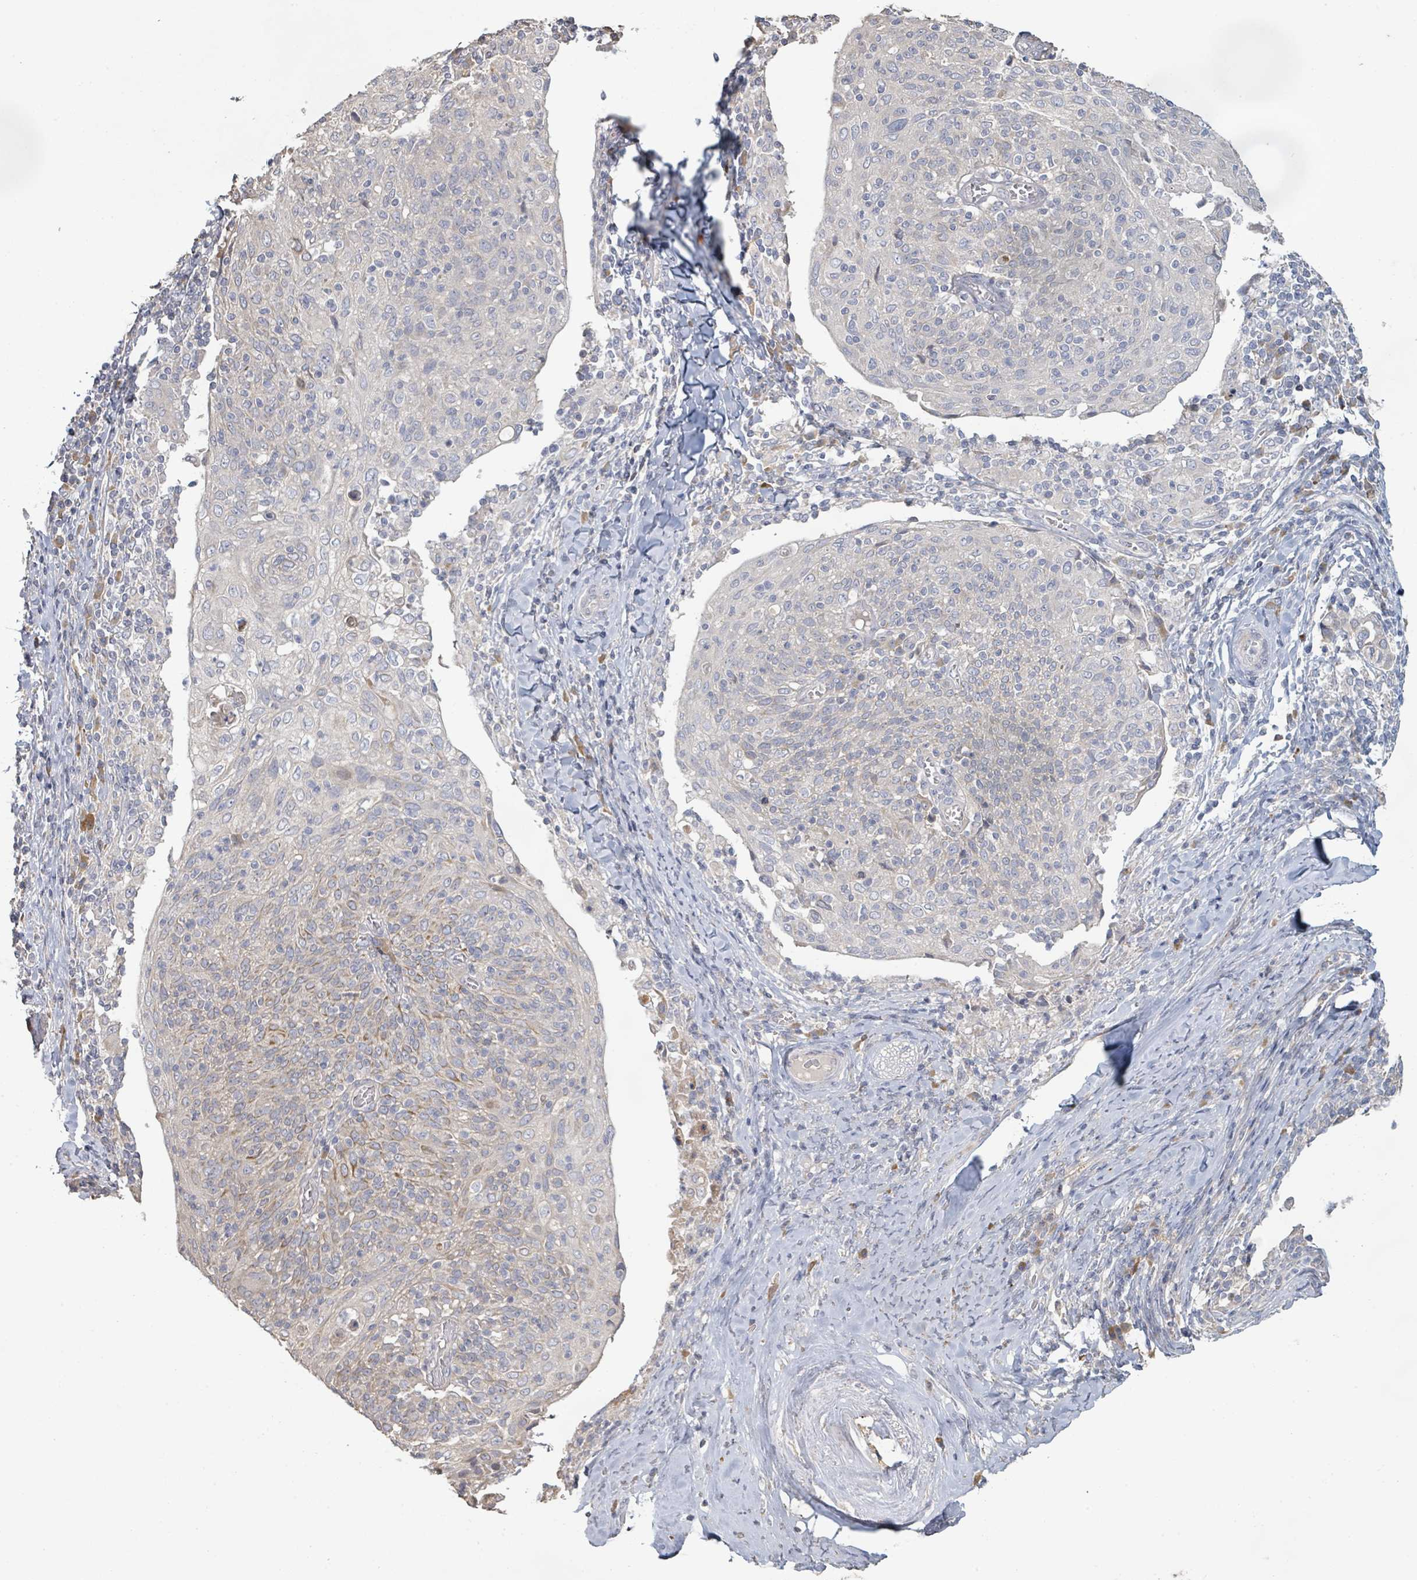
{"staining": {"intensity": "weak", "quantity": "<25%", "location": "cytoplasmic/membranous"}, "tissue": "cervical cancer", "cell_type": "Tumor cells", "image_type": "cancer", "snomed": [{"axis": "morphology", "description": "Squamous cell carcinoma, NOS"}, {"axis": "topography", "description": "Cervix"}], "caption": "IHC micrograph of human squamous cell carcinoma (cervical) stained for a protein (brown), which shows no positivity in tumor cells. (DAB IHC, high magnification).", "gene": "KCNS2", "patient": {"sex": "female", "age": 52}}